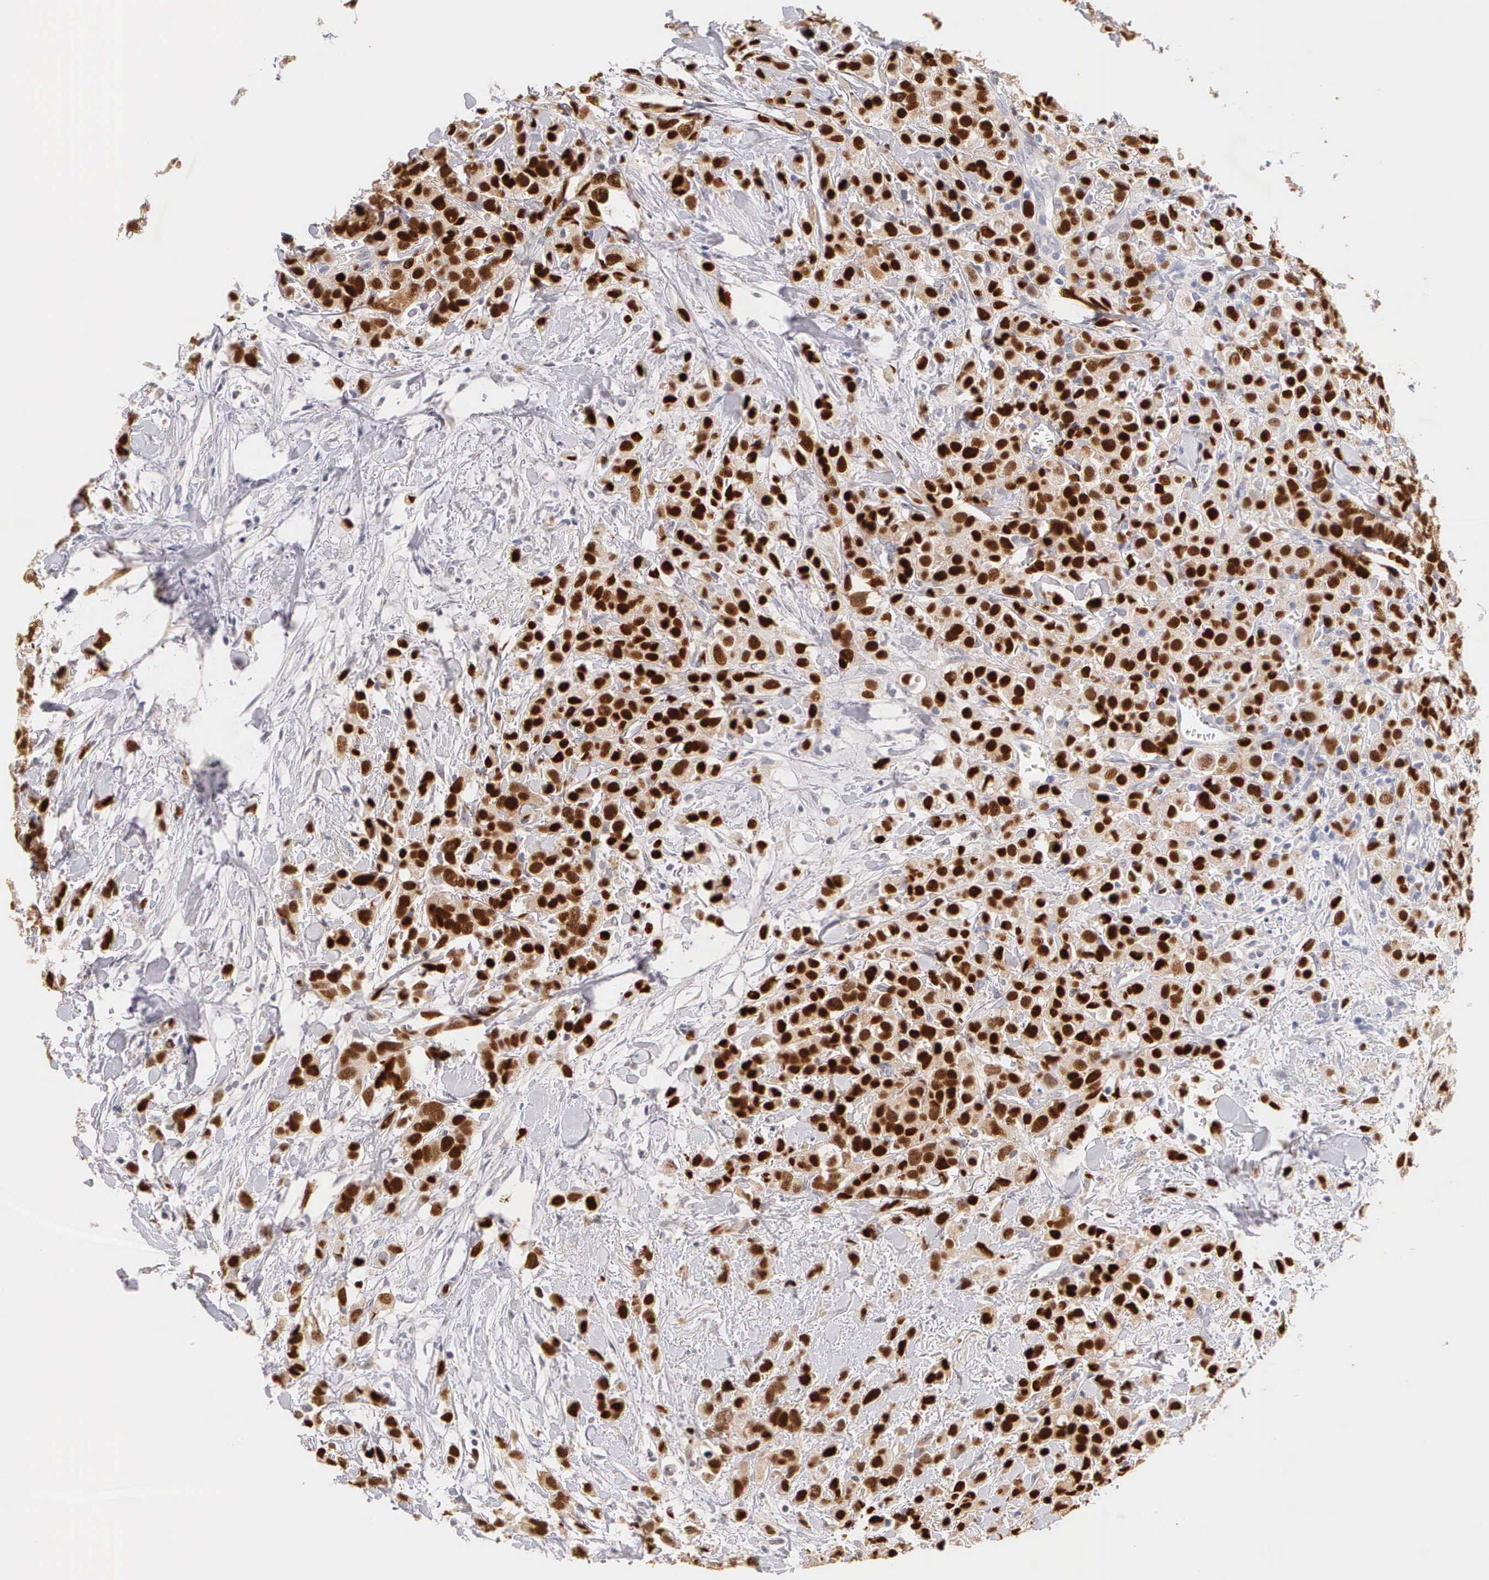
{"staining": {"intensity": "strong", "quantity": ">75%", "location": "nuclear"}, "tissue": "breast cancer", "cell_type": "Tumor cells", "image_type": "cancer", "snomed": [{"axis": "morphology", "description": "Lobular carcinoma"}, {"axis": "topography", "description": "Breast"}], "caption": "This is a micrograph of immunohistochemistry staining of breast cancer, which shows strong expression in the nuclear of tumor cells.", "gene": "ESR1", "patient": {"sex": "female", "age": 57}}